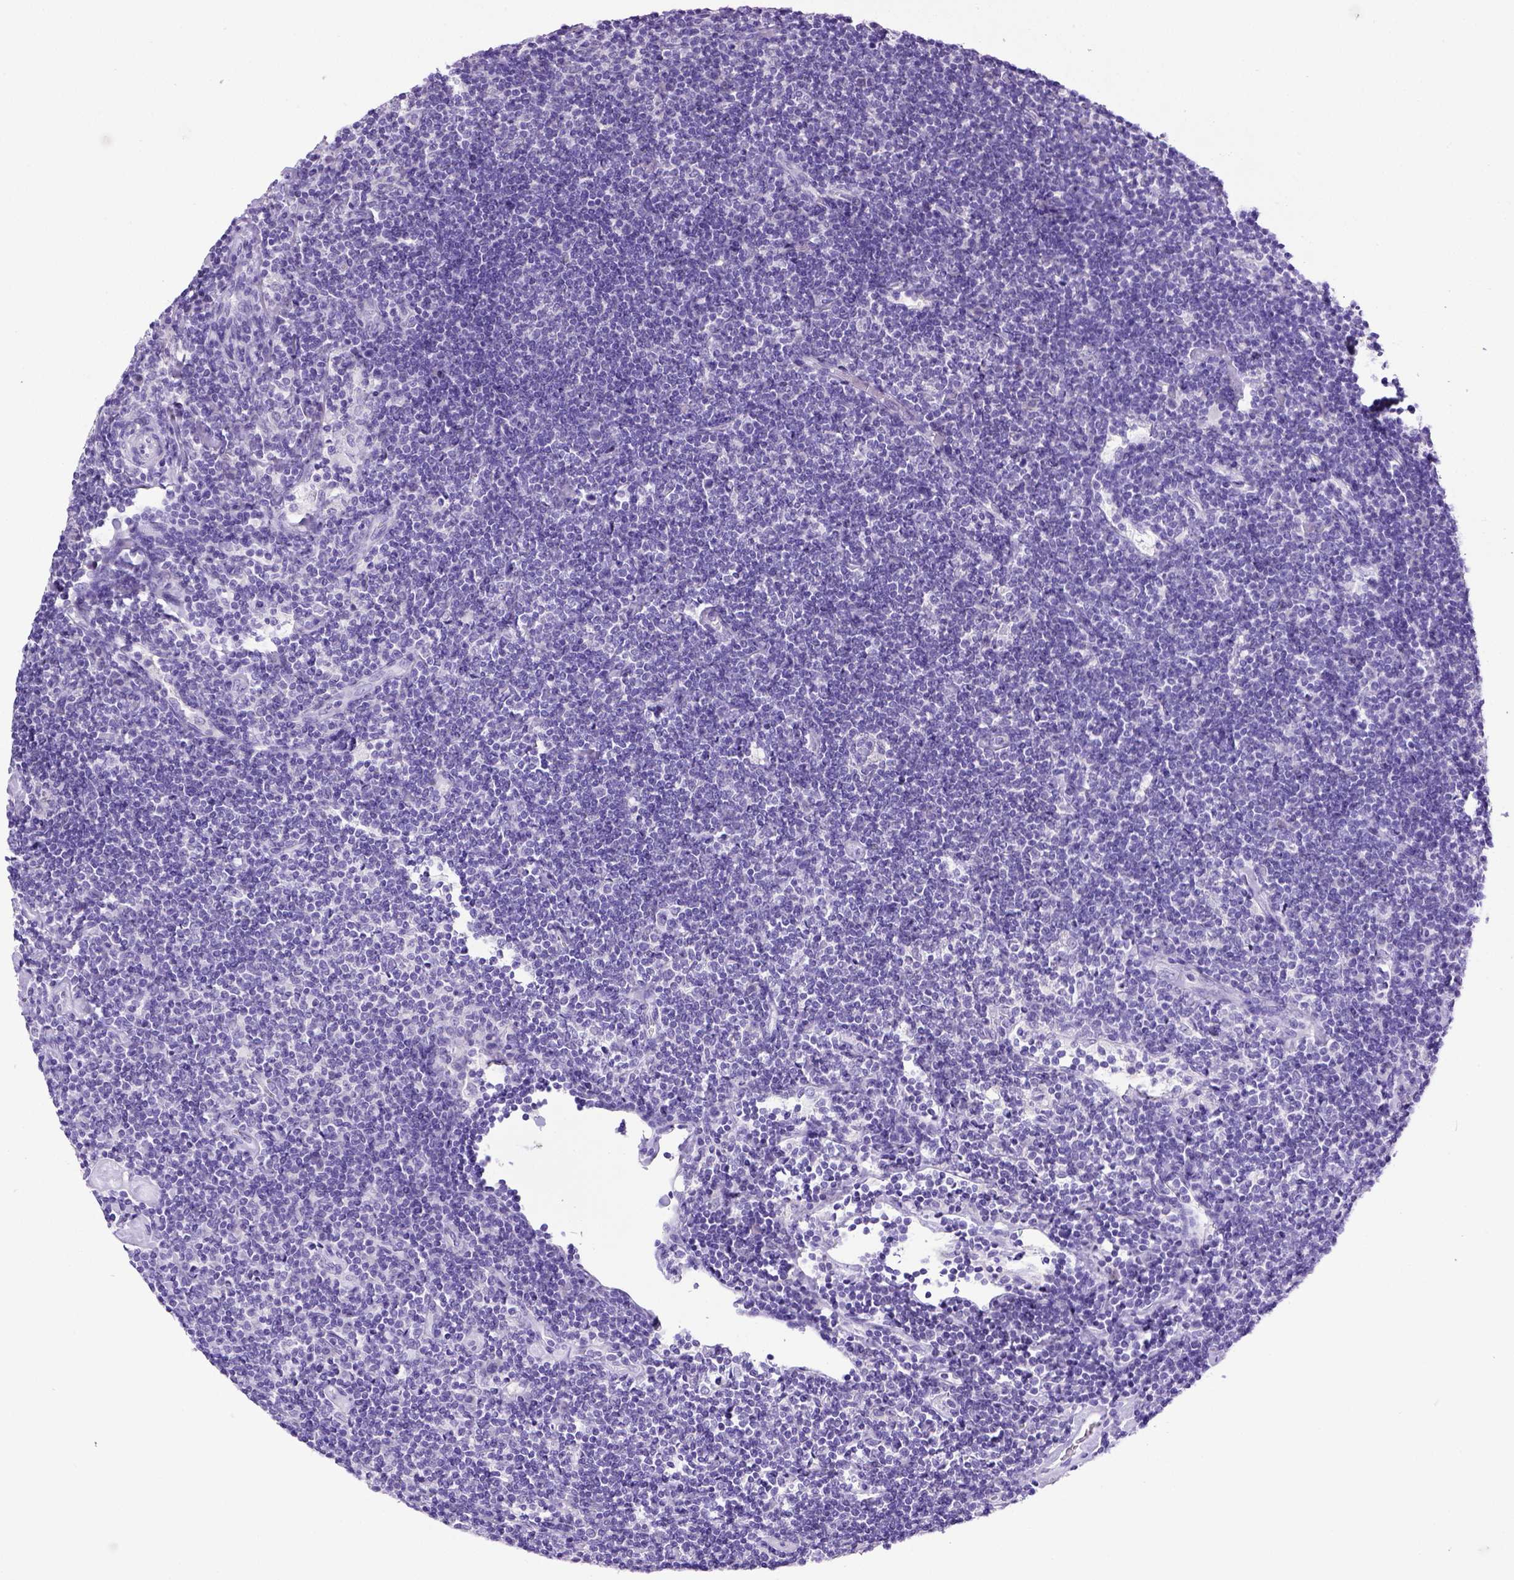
{"staining": {"intensity": "negative", "quantity": "none", "location": "none"}, "tissue": "lymphoma", "cell_type": "Tumor cells", "image_type": "cancer", "snomed": [{"axis": "morphology", "description": "Hodgkin's disease, NOS"}, {"axis": "topography", "description": "Lymph node"}], "caption": "Immunohistochemistry image of lymphoma stained for a protein (brown), which demonstrates no expression in tumor cells.", "gene": "ESR1", "patient": {"sex": "male", "age": 40}}